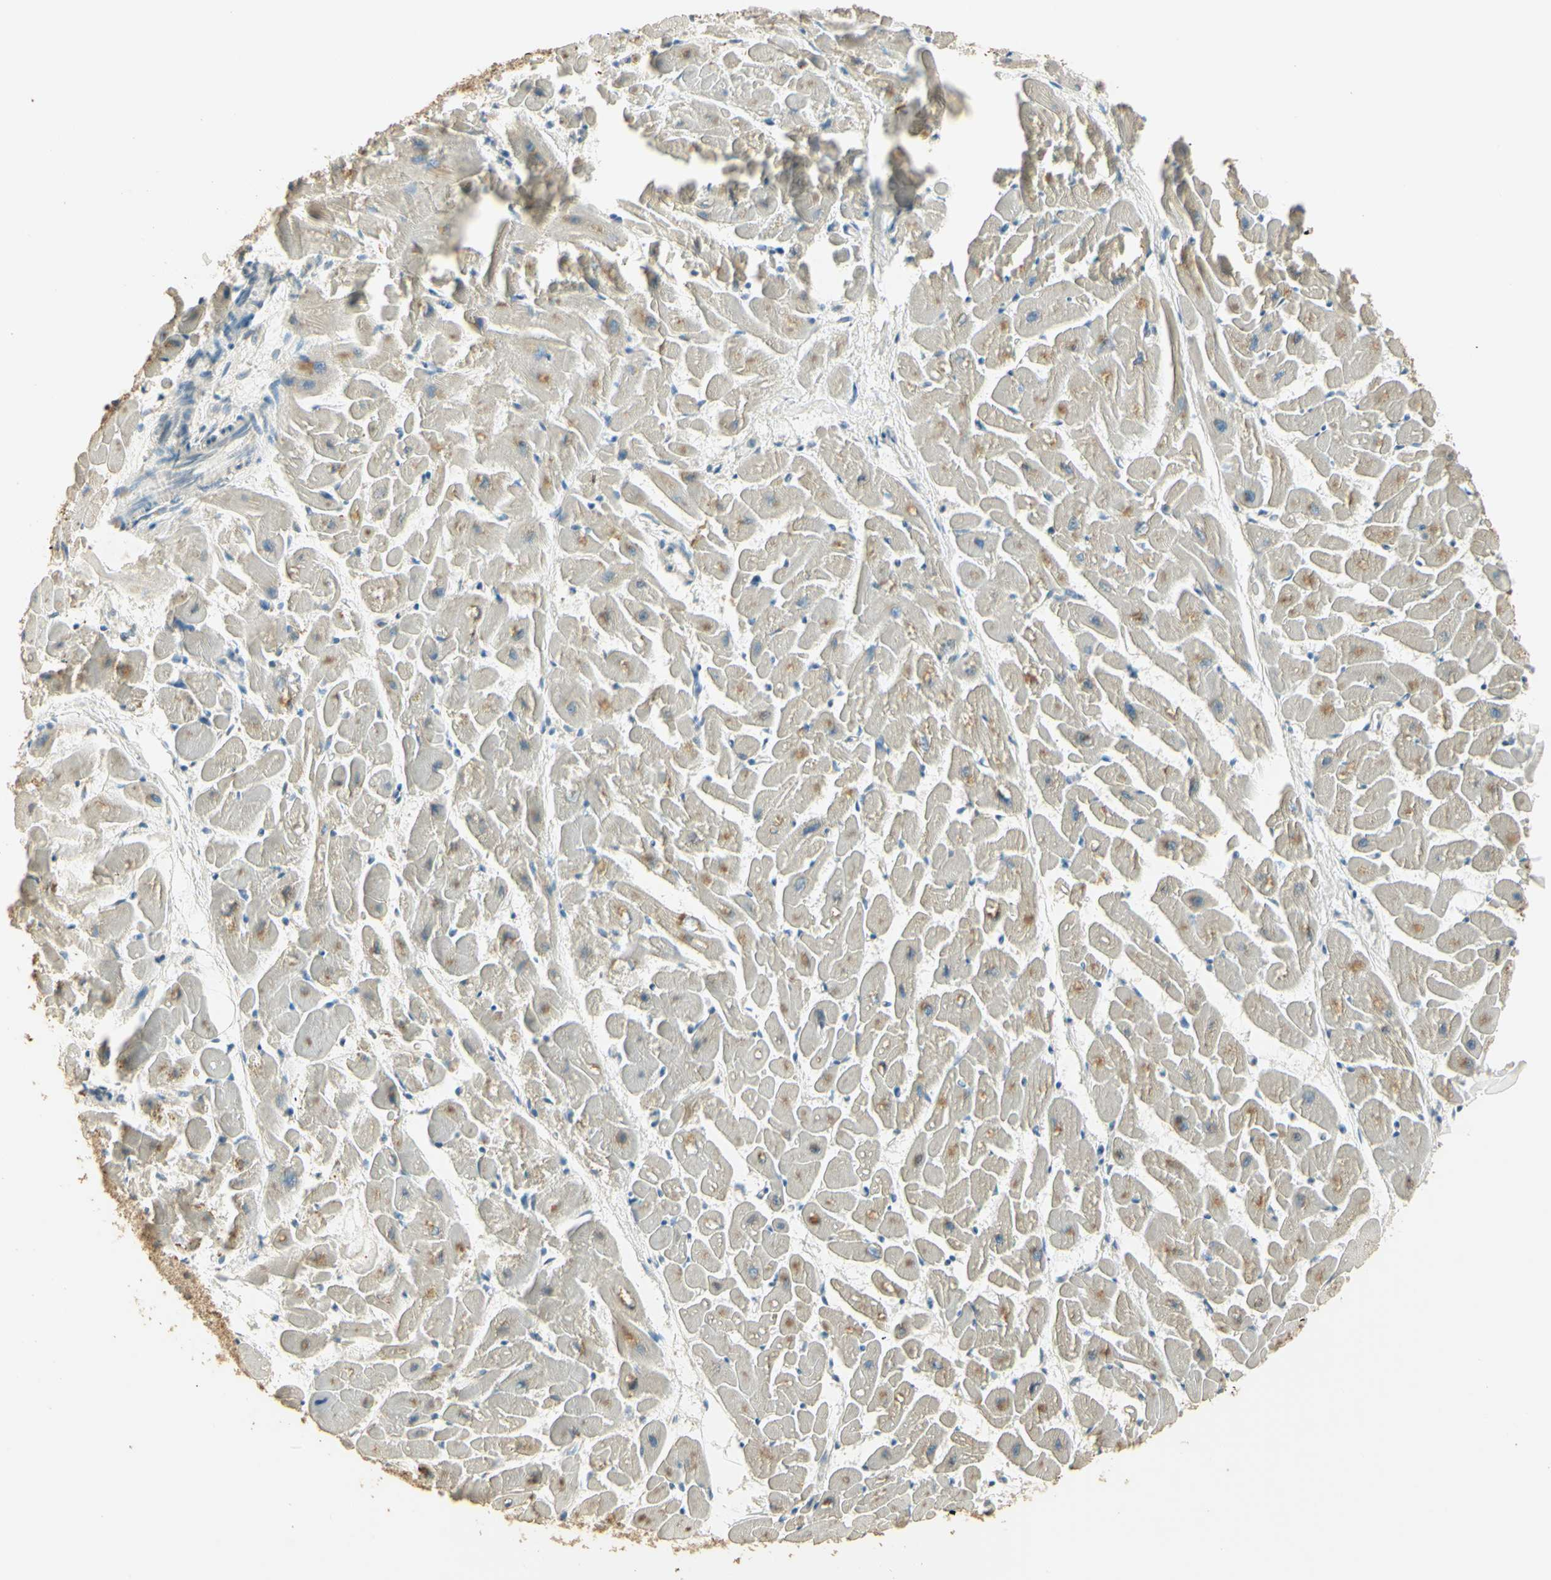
{"staining": {"intensity": "moderate", "quantity": "<25%", "location": "cytoplasmic/membranous"}, "tissue": "heart muscle", "cell_type": "Cardiomyocytes", "image_type": "normal", "snomed": [{"axis": "morphology", "description": "Normal tissue, NOS"}, {"axis": "topography", "description": "Heart"}], "caption": "An immunohistochemistry (IHC) histopathology image of unremarkable tissue is shown. Protein staining in brown shows moderate cytoplasmic/membranous positivity in heart muscle within cardiomyocytes.", "gene": "UXS1", "patient": {"sex": "female", "age": 19}}